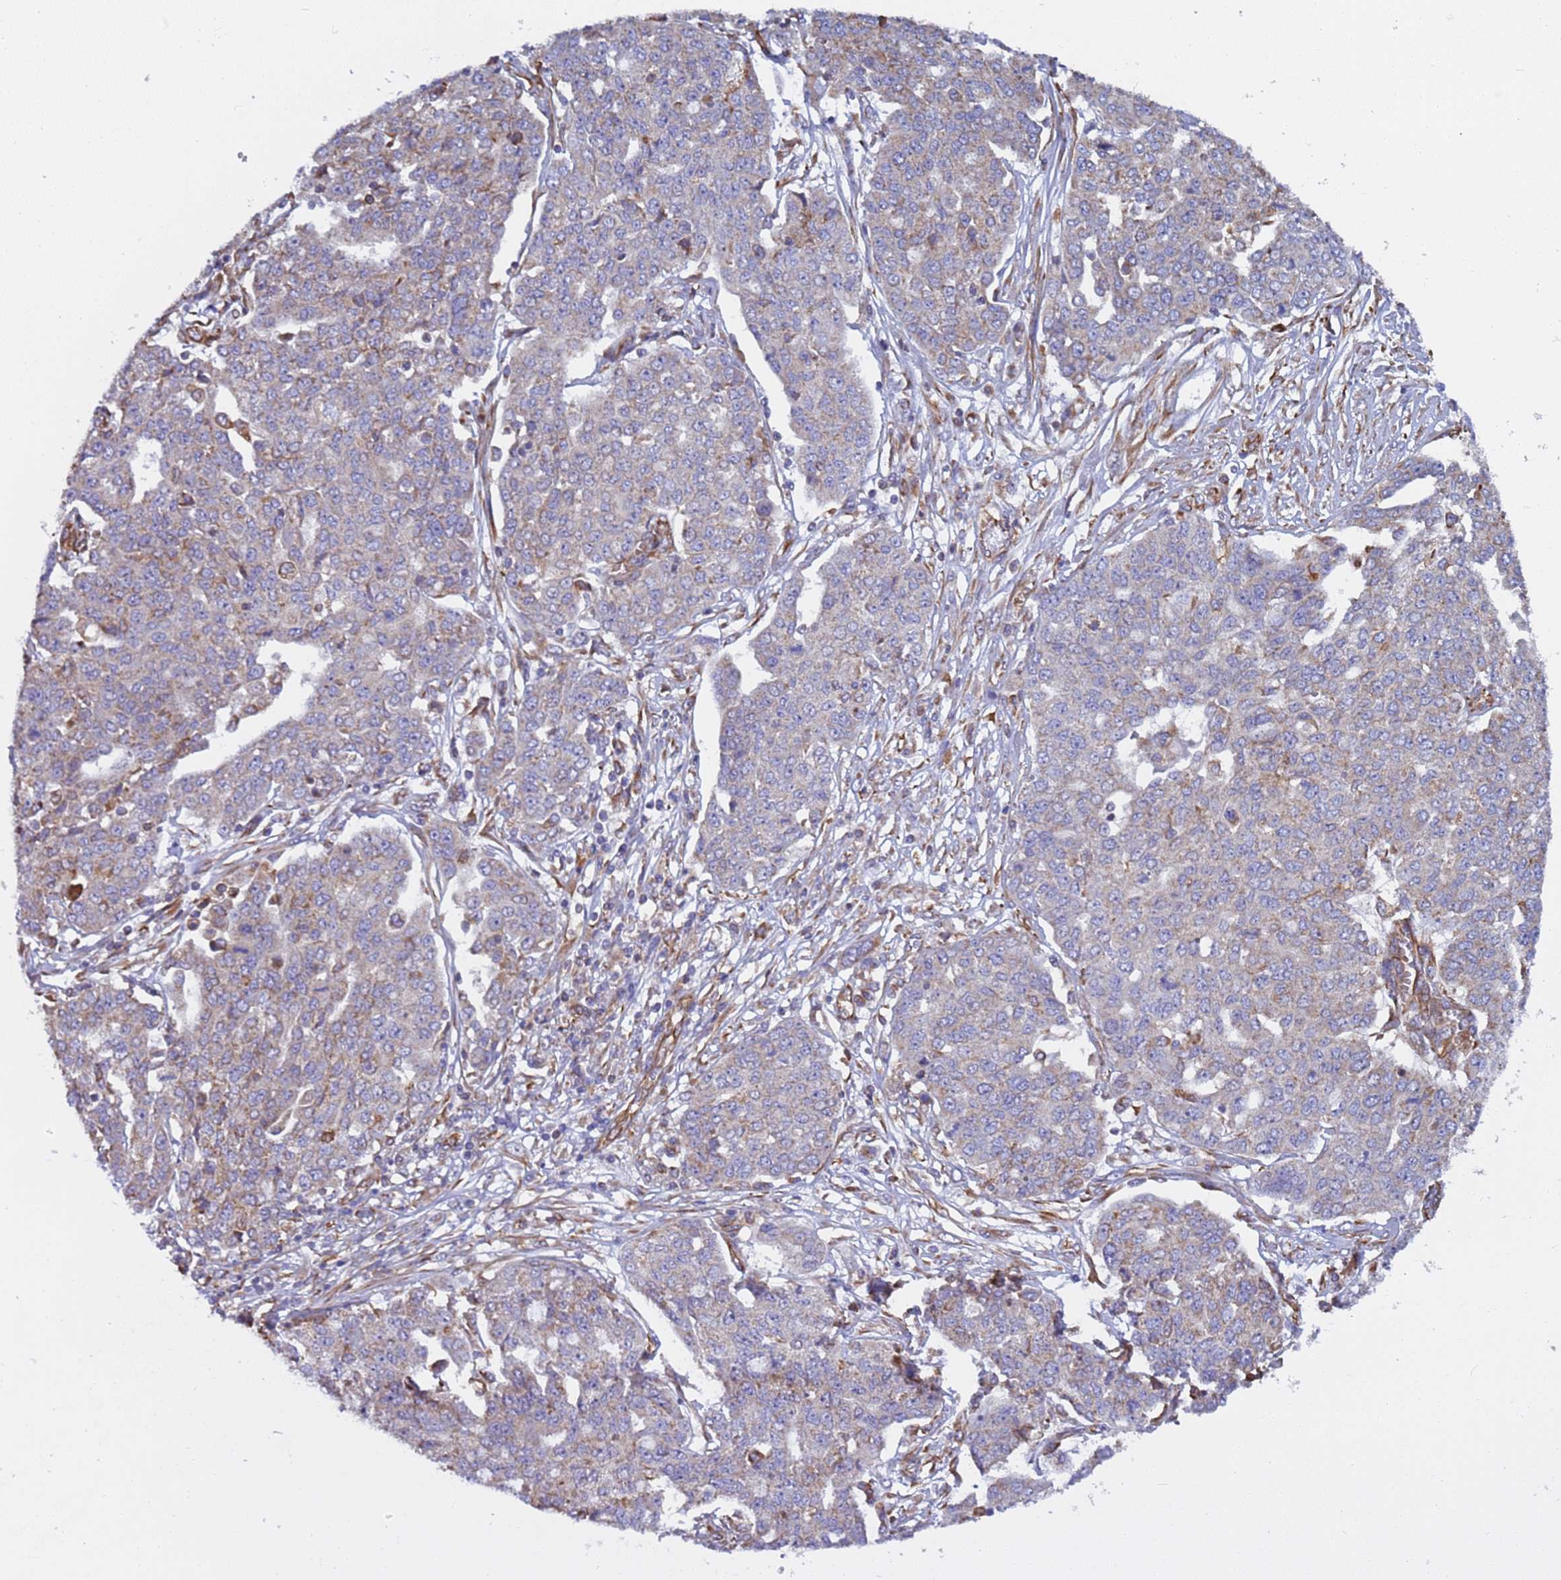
{"staining": {"intensity": "negative", "quantity": "none", "location": "none"}, "tissue": "ovarian cancer", "cell_type": "Tumor cells", "image_type": "cancer", "snomed": [{"axis": "morphology", "description": "Cystadenocarcinoma, serous, NOS"}, {"axis": "topography", "description": "Soft tissue"}, {"axis": "topography", "description": "Ovary"}], "caption": "Tumor cells are negative for brown protein staining in ovarian cancer (serous cystadenocarcinoma).", "gene": "NUDT12", "patient": {"sex": "female", "age": 57}}